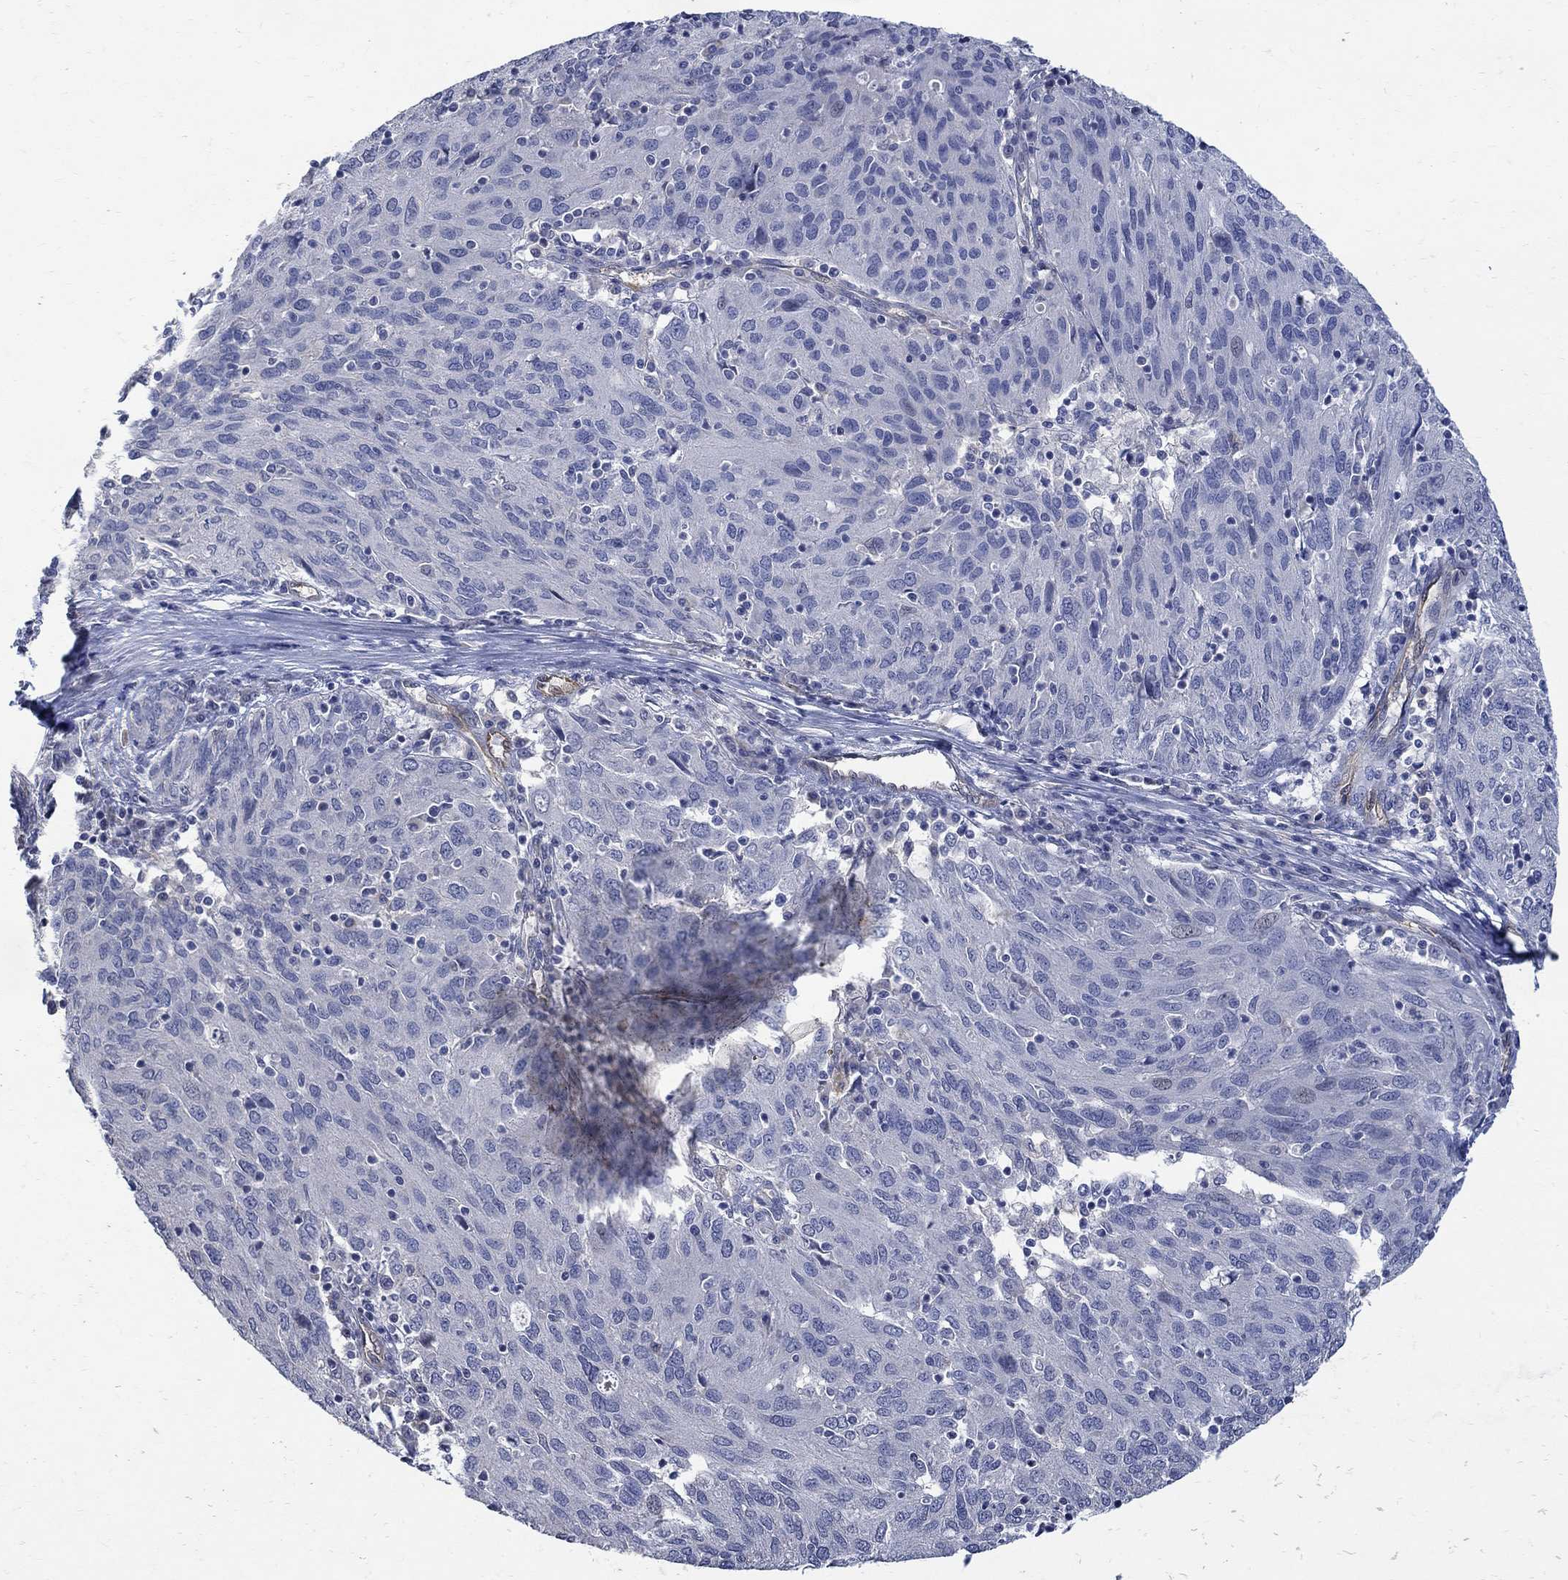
{"staining": {"intensity": "negative", "quantity": "none", "location": "none"}, "tissue": "ovarian cancer", "cell_type": "Tumor cells", "image_type": "cancer", "snomed": [{"axis": "morphology", "description": "Carcinoma, endometroid"}, {"axis": "topography", "description": "Ovary"}], "caption": "Immunohistochemistry image of human ovarian cancer (endometroid carcinoma) stained for a protein (brown), which demonstrates no positivity in tumor cells.", "gene": "TGM2", "patient": {"sex": "female", "age": 50}}